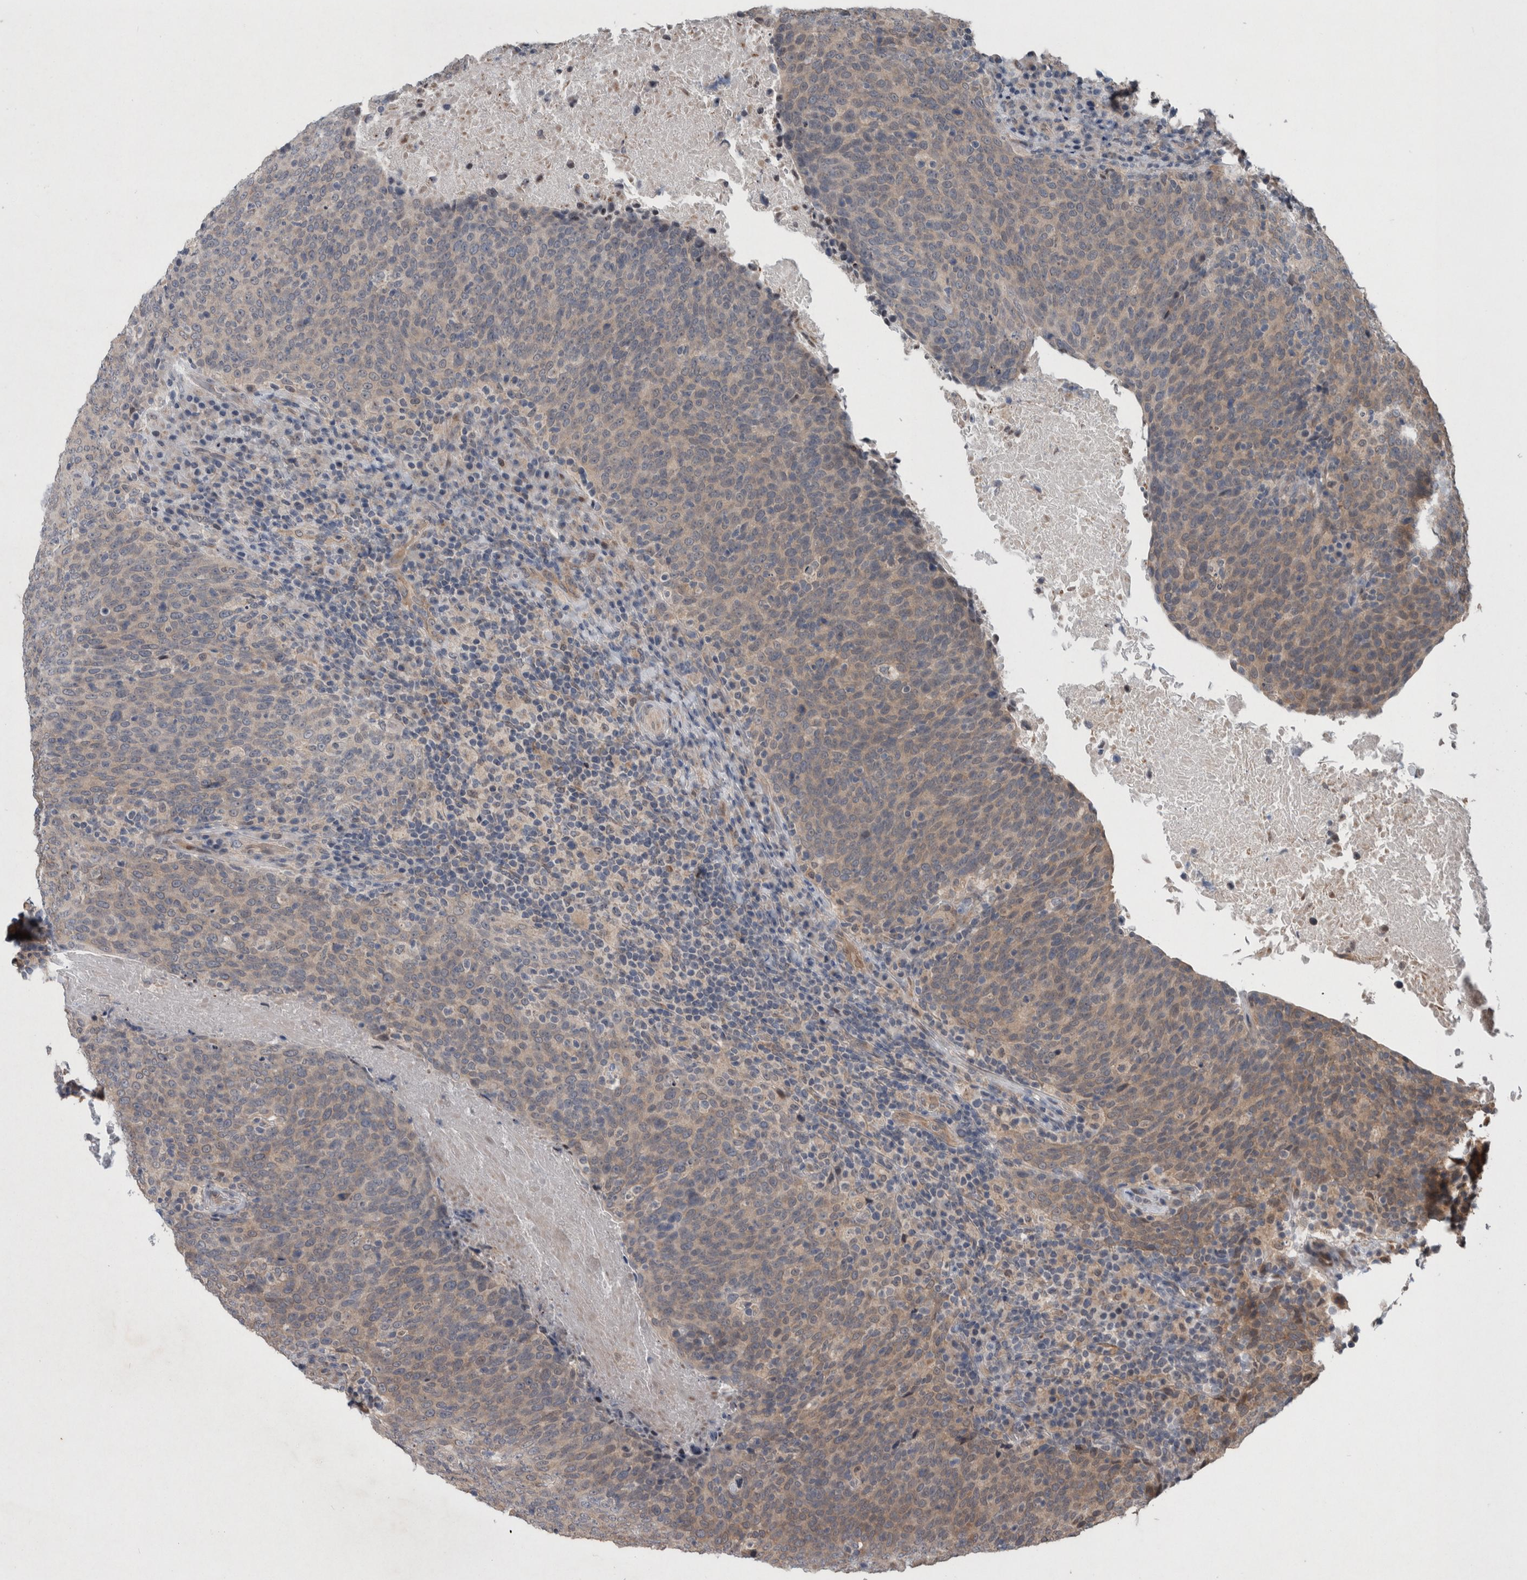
{"staining": {"intensity": "weak", "quantity": "25%-75%", "location": "cytoplasmic/membranous"}, "tissue": "head and neck cancer", "cell_type": "Tumor cells", "image_type": "cancer", "snomed": [{"axis": "morphology", "description": "Squamous cell carcinoma, NOS"}, {"axis": "morphology", "description": "Squamous cell carcinoma, metastatic, NOS"}, {"axis": "topography", "description": "Lymph node"}, {"axis": "topography", "description": "Head-Neck"}], "caption": "The image shows staining of squamous cell carcinoma (head and neck), revealing weak cytoplasmic/membranous protein expression (brown color) within tumor cells.", "gene": "GIMAP6", "patient": {"sex": "male", "age": 62}}